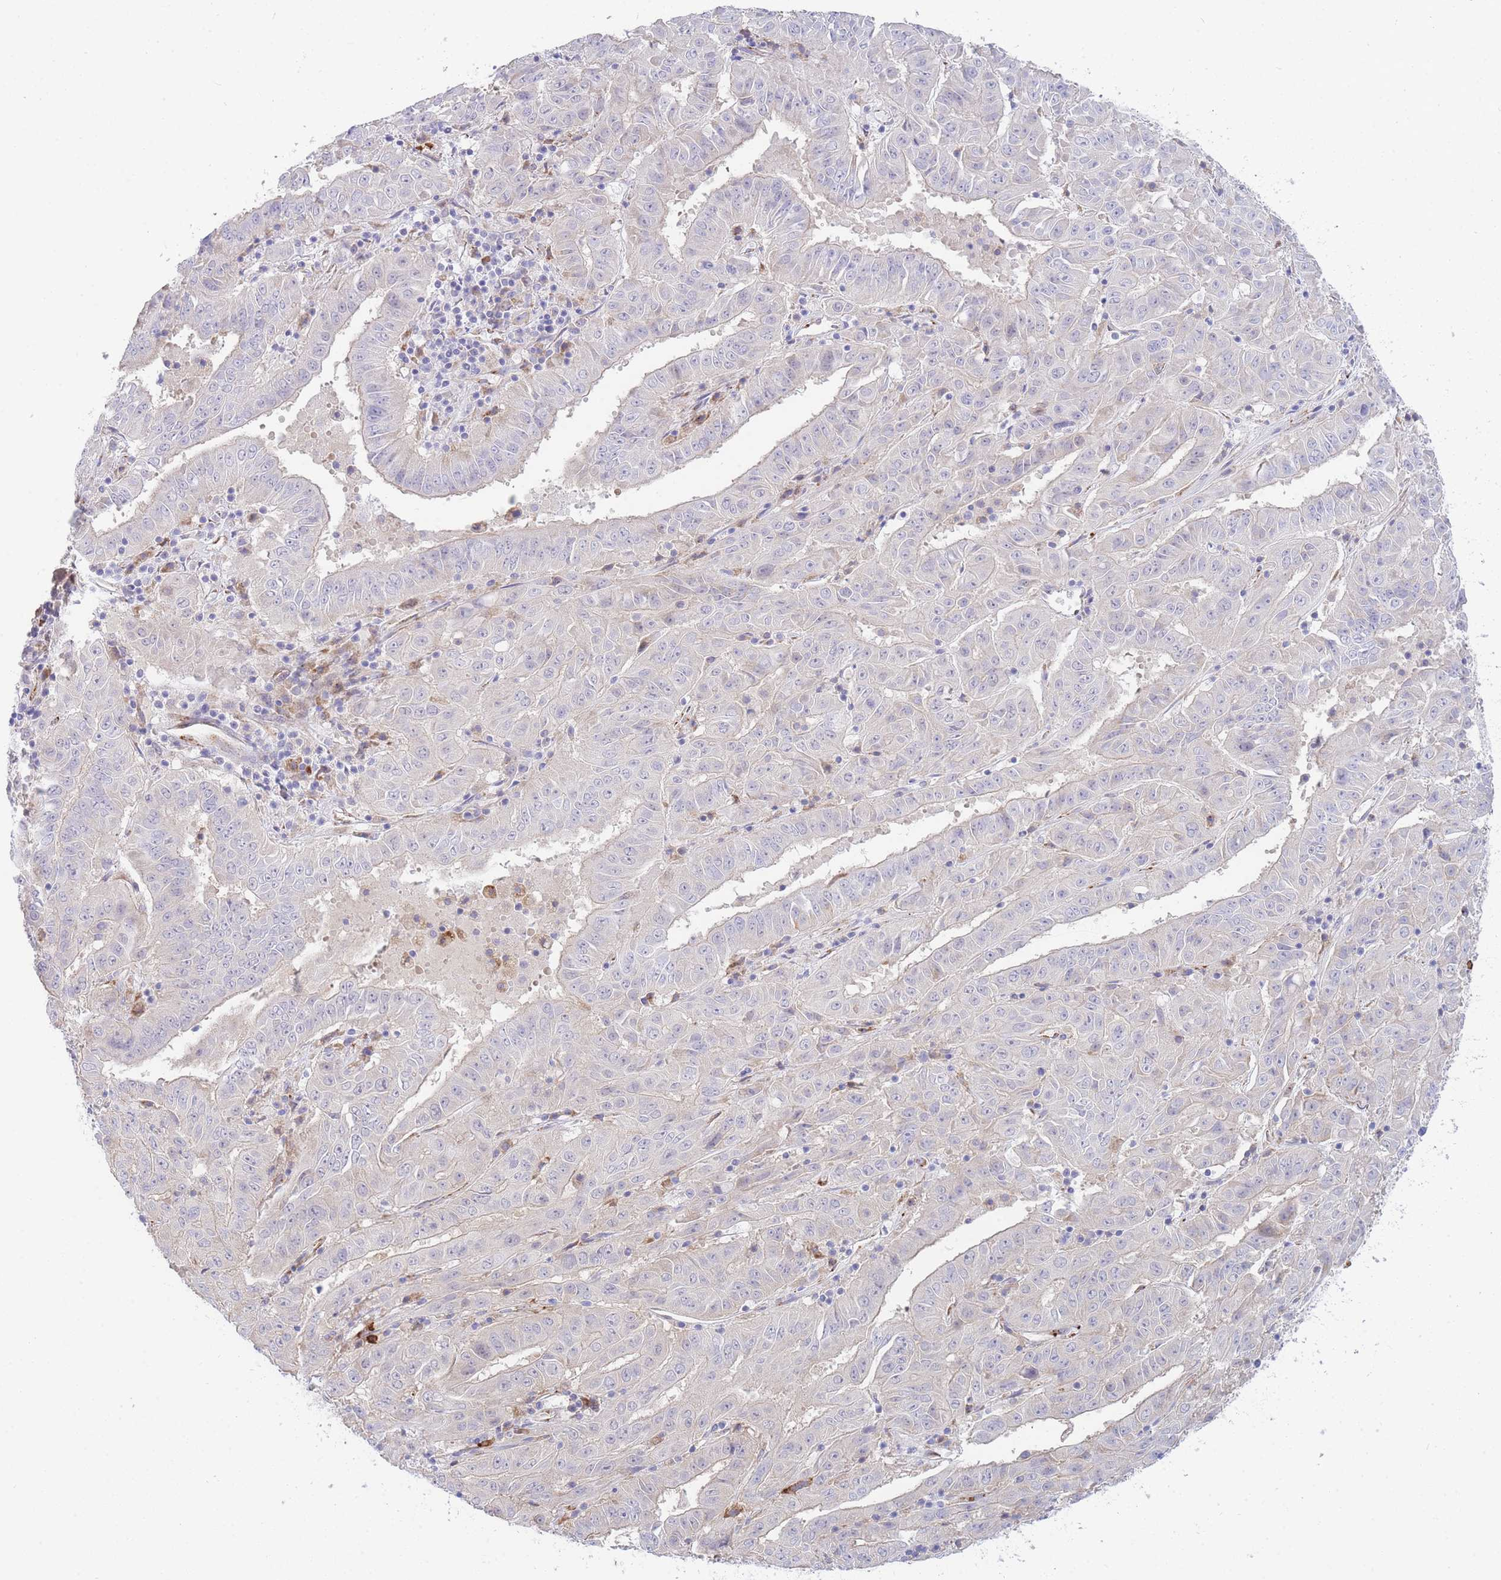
{"staining": {"intensity": "negative", "quantity": "none", "location": "none"}, "tissue": "pancreatic cancer", "cell_type": "Tumor cells", "image_type": "cancer", "snomed": [{"axis": "morphology", "description": "Adenocarcinoma, NOS"}, {"axis": "topography", "description": "Pancreas"}], "caption": "This is an immunohistochemistry (IHC) micrograph of pancreatic cancer. There is no expression in tumor cells.", "gene": "ZNF510", "patient": {"sex": "male", "age": 63}}